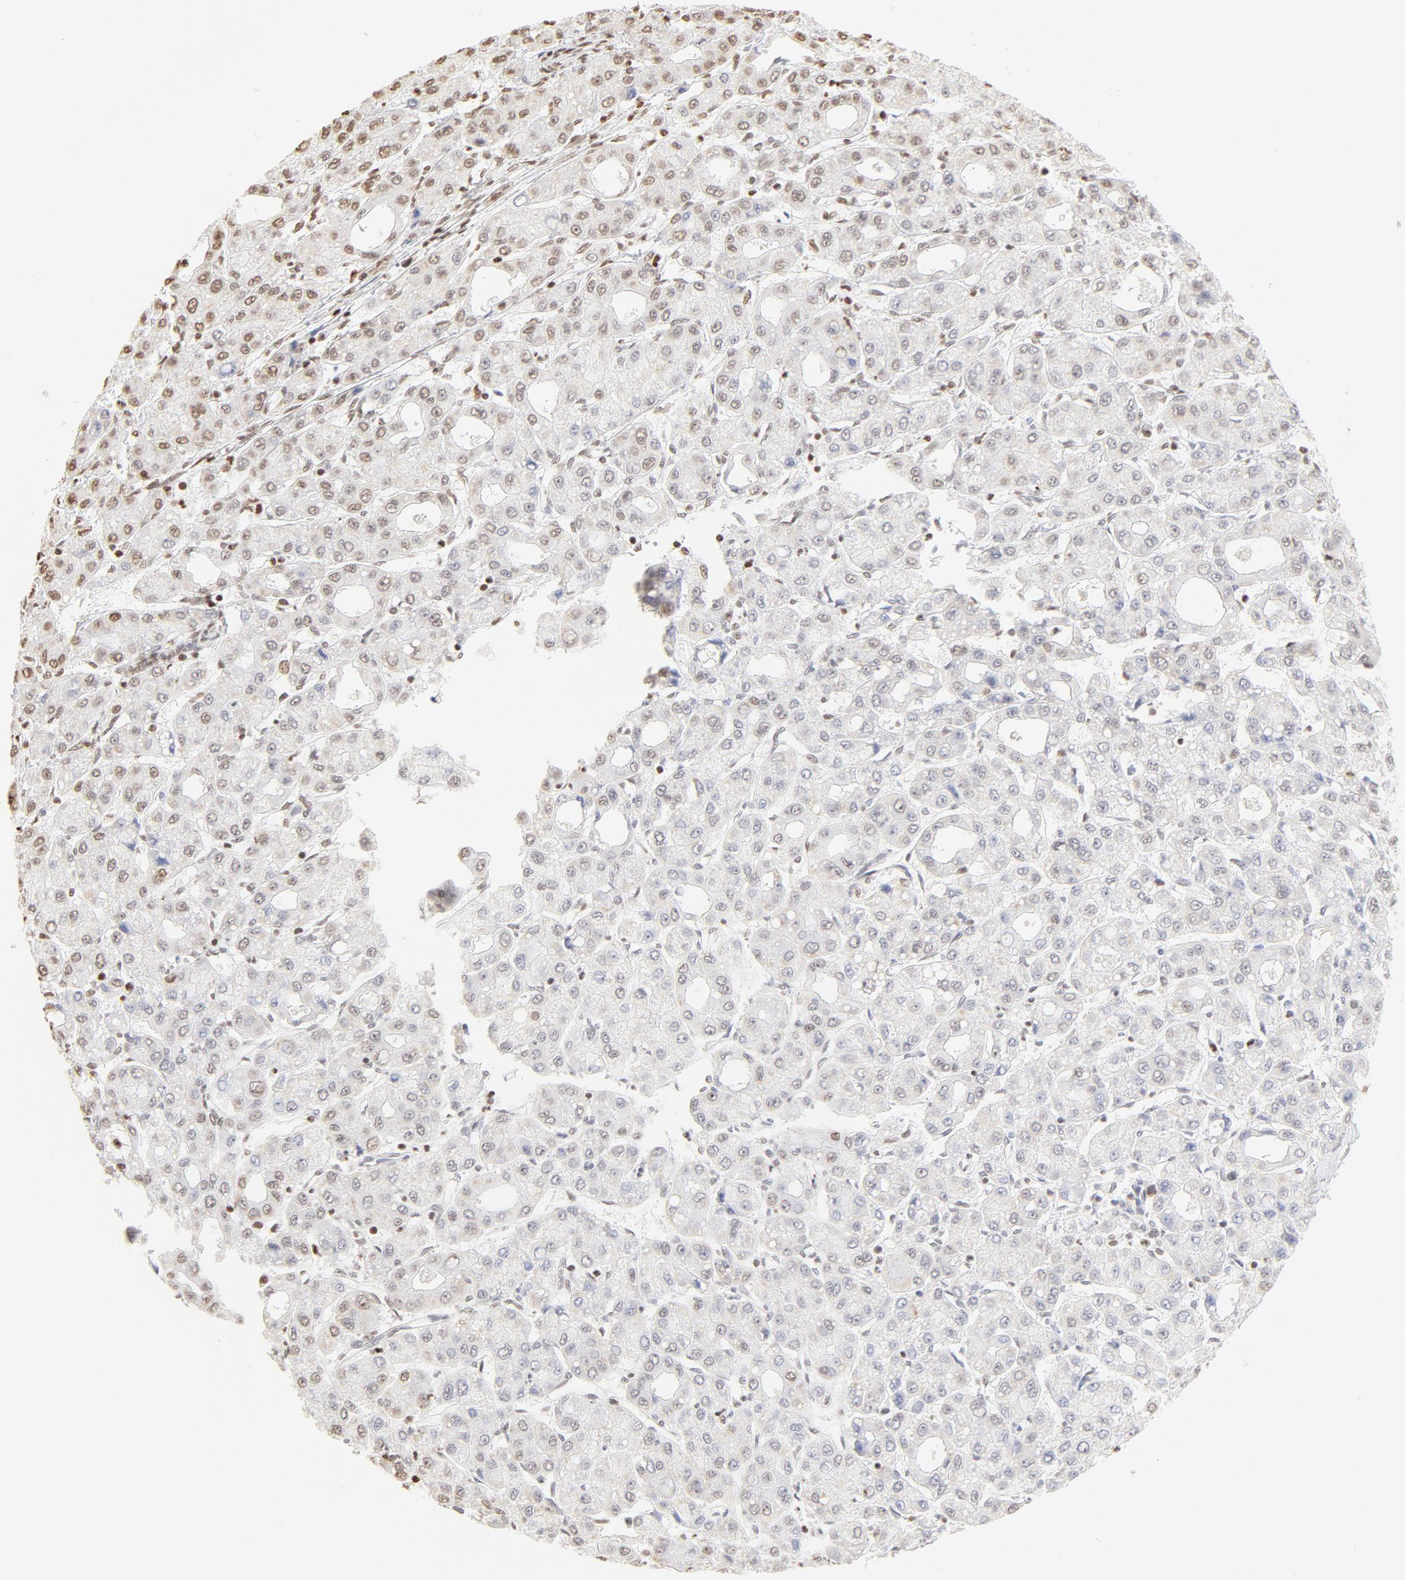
{"staining": {"intensity": "moderate", "quantity": "25%-75%", "location": "nuclear"}, "tissue": "liver cancer", "cell_type": "Tumor cells", "image_type": "cancer", "snomed": [{"axis": "morphology", "description": "Carcinoma, Hepatocellular, NOS"}, {"axis": "topography", "description": "Liver"}], "caption": "Tumor cells show medium levels of moderate nuclear expression in about 25%-75% of cells in human hepatocellular carcinoma (liver). Ihc stains the protein in brown and the nuclei are stained blue.", "gene": "ZNF540", "patient": {"sex": "male", "age": 69}}